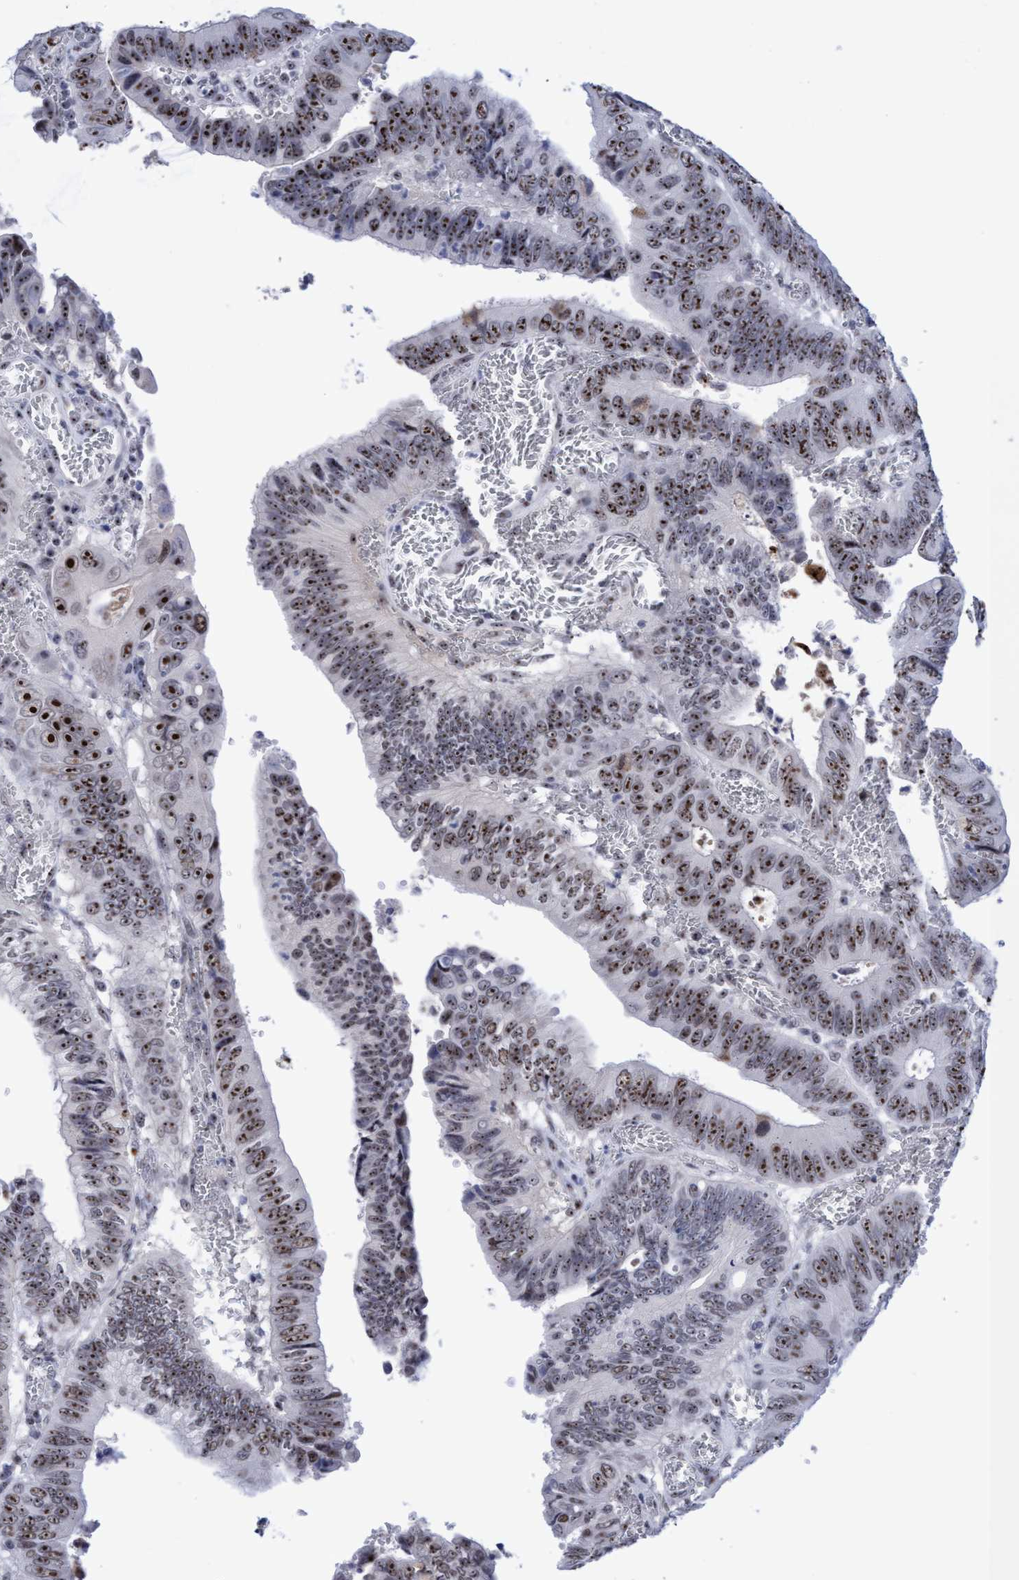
{"staining": {"intensity": "strong", "quantity": ">75%", "location": "nuclear"}, "tissue": "colorectal cancer", "cell_type": "Tumor cells", "image_type": "cancer", "snomed": [{"axis": "morphology", "description": "Inflammation, NOS"}, {"axis": "morphology", "description": "Adenocarcinoma, NOS"}, {"axis": "topography", "description": "Colon"}], "caption": "IHC staining of colorectal cancer, which demonstrates high levels of strong nuclear positivity in approximately >75% of tumor cells indicating strong nuclear protein expression. The staining was performed using DAB (brown) for protein detection and nuclei were counterstained in hematoxylin (blue).", "gene": "EFCAB10", "patient": {"sex": "male", "age": 72}}